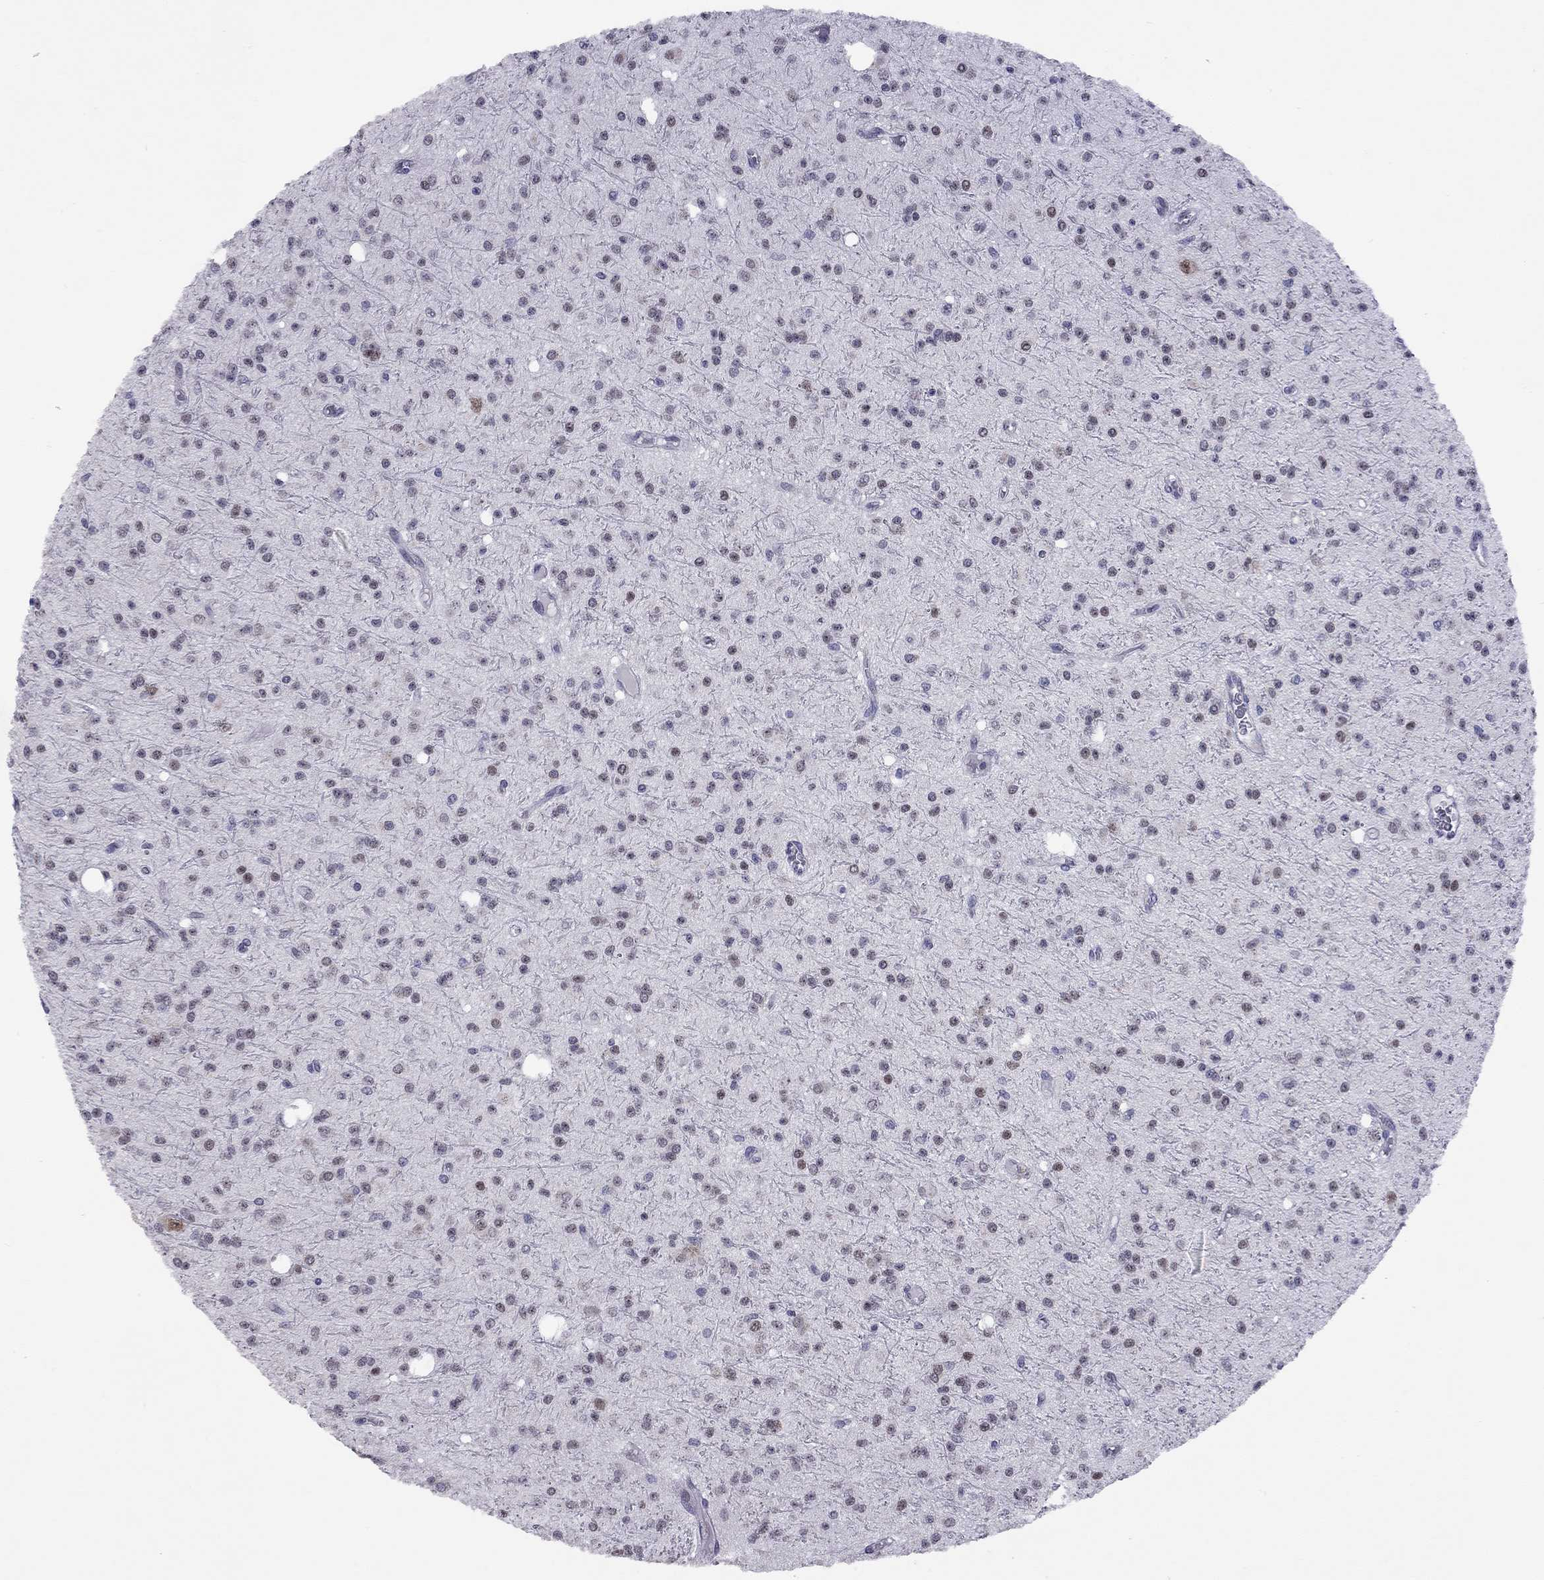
{"staining": {"intensity": "negative", "quantity": "none", "location": "none"}, "tissue": "glioma", "cell_type": "Tumor cells", "image_type": "cancer", "snomed": [{"axis": "morphology", "description": "Glioma, malignant, Low grade"}, {"axis": "topography", "description": "Brain"}], "caption": "This photomicrograph is of glioma stained with IHC to label a protein in brown with the nuclei are counter-stained blue. There is no staining in tumor cells.", "gene": "HES5", "patient": {"sex": "male", "age": 27}}